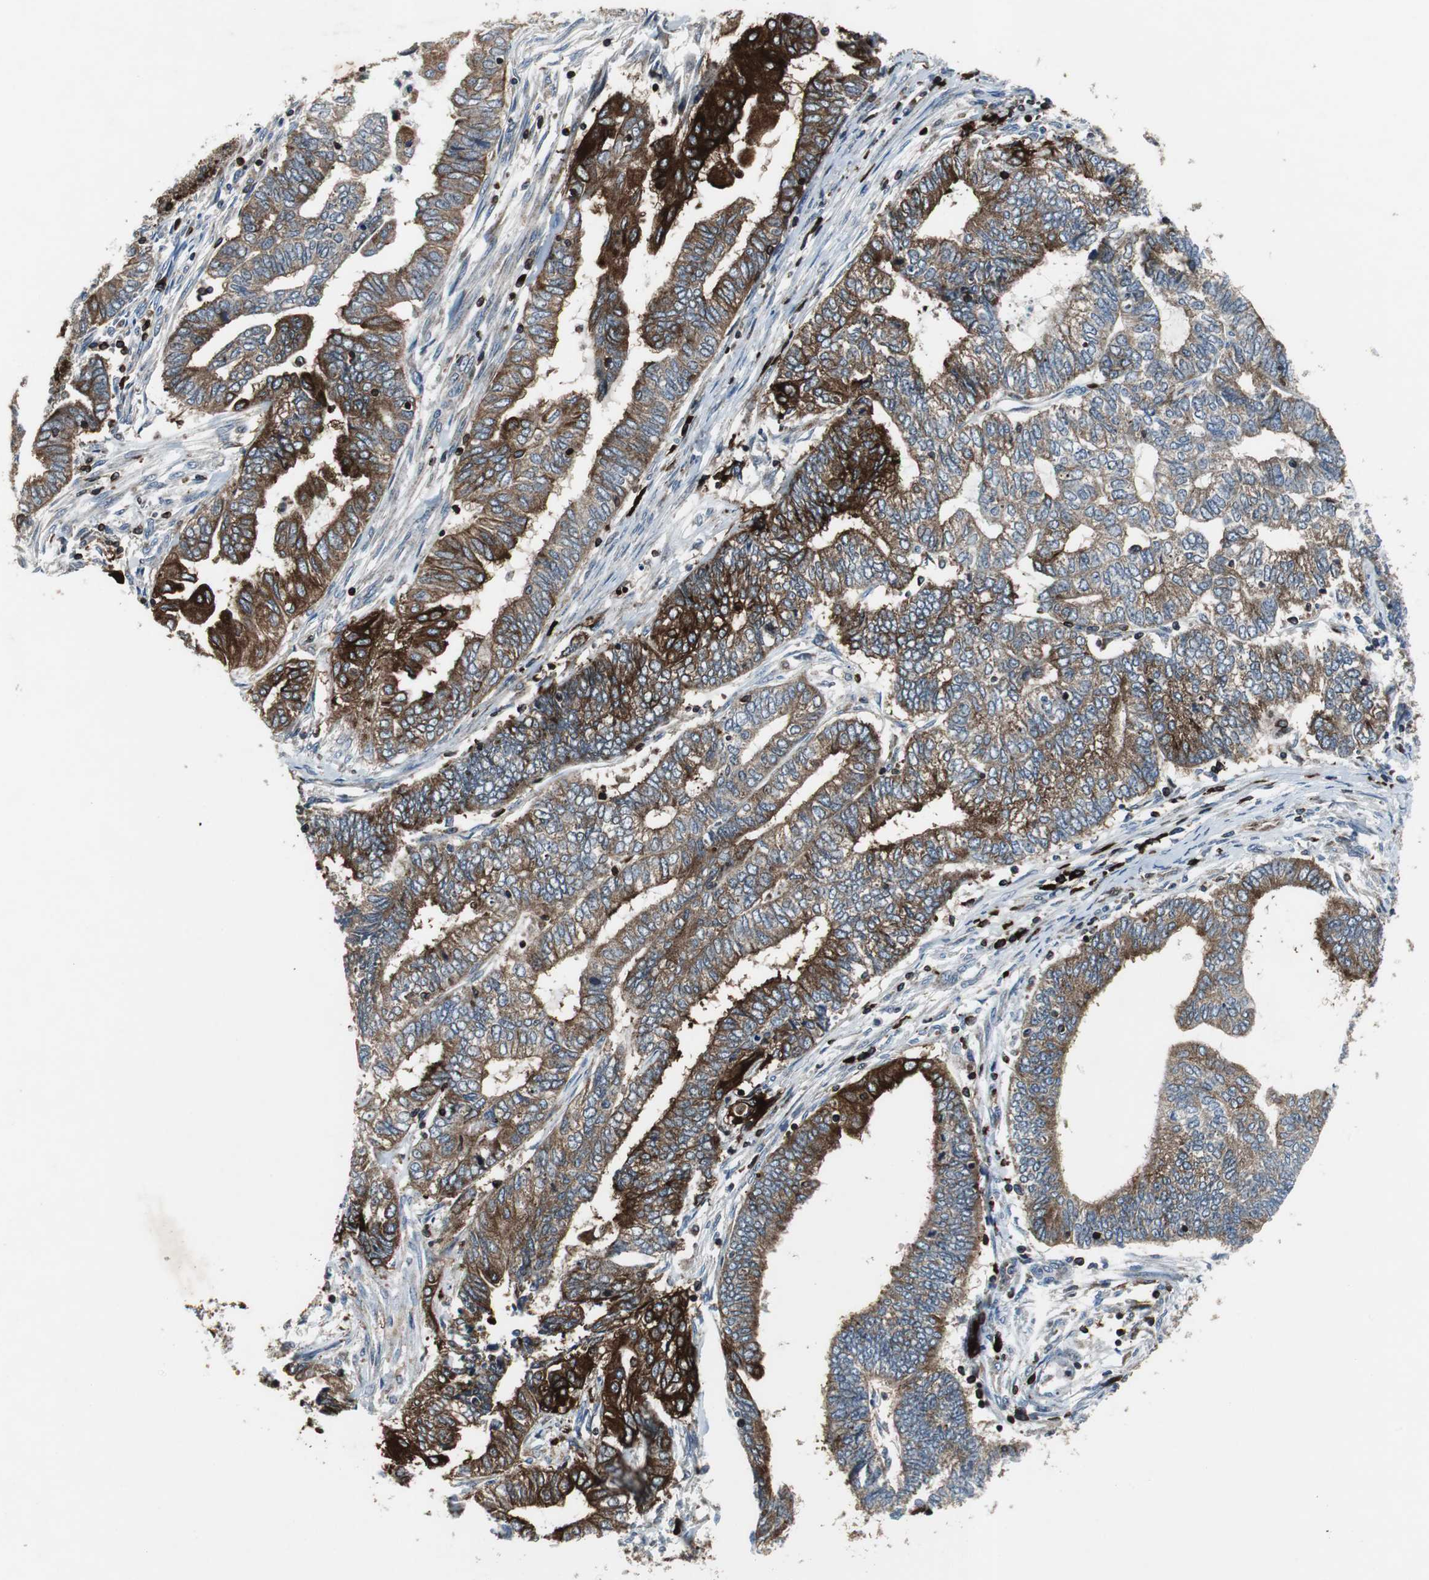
{"staining": {"intensity": "strong", "quantity": "25%-75%", "location": "cytoplasmic/membranous"}, "tissue": "endometrial cancer", "cell_type": "Tumor cells", "image_type": "cancer", "snomed": [{"axis": "morphology", "description": "Adenocarcinoma, NOS"}, {"axis": "topography", "description": "Uterus"}, {"axis": "topography", "description": "Endometrium"}], "caption": "Immunohistochemistry (IHC) histopathology image of endometrial adenocarcinoma stained for a protein (brown), which exhibits high levels of strong cytoplasmic/membranous staining in about 25%-75% of tumor cells.", "gene": "TUBA4A", "patient": {"sex": "female", "age": 70}}